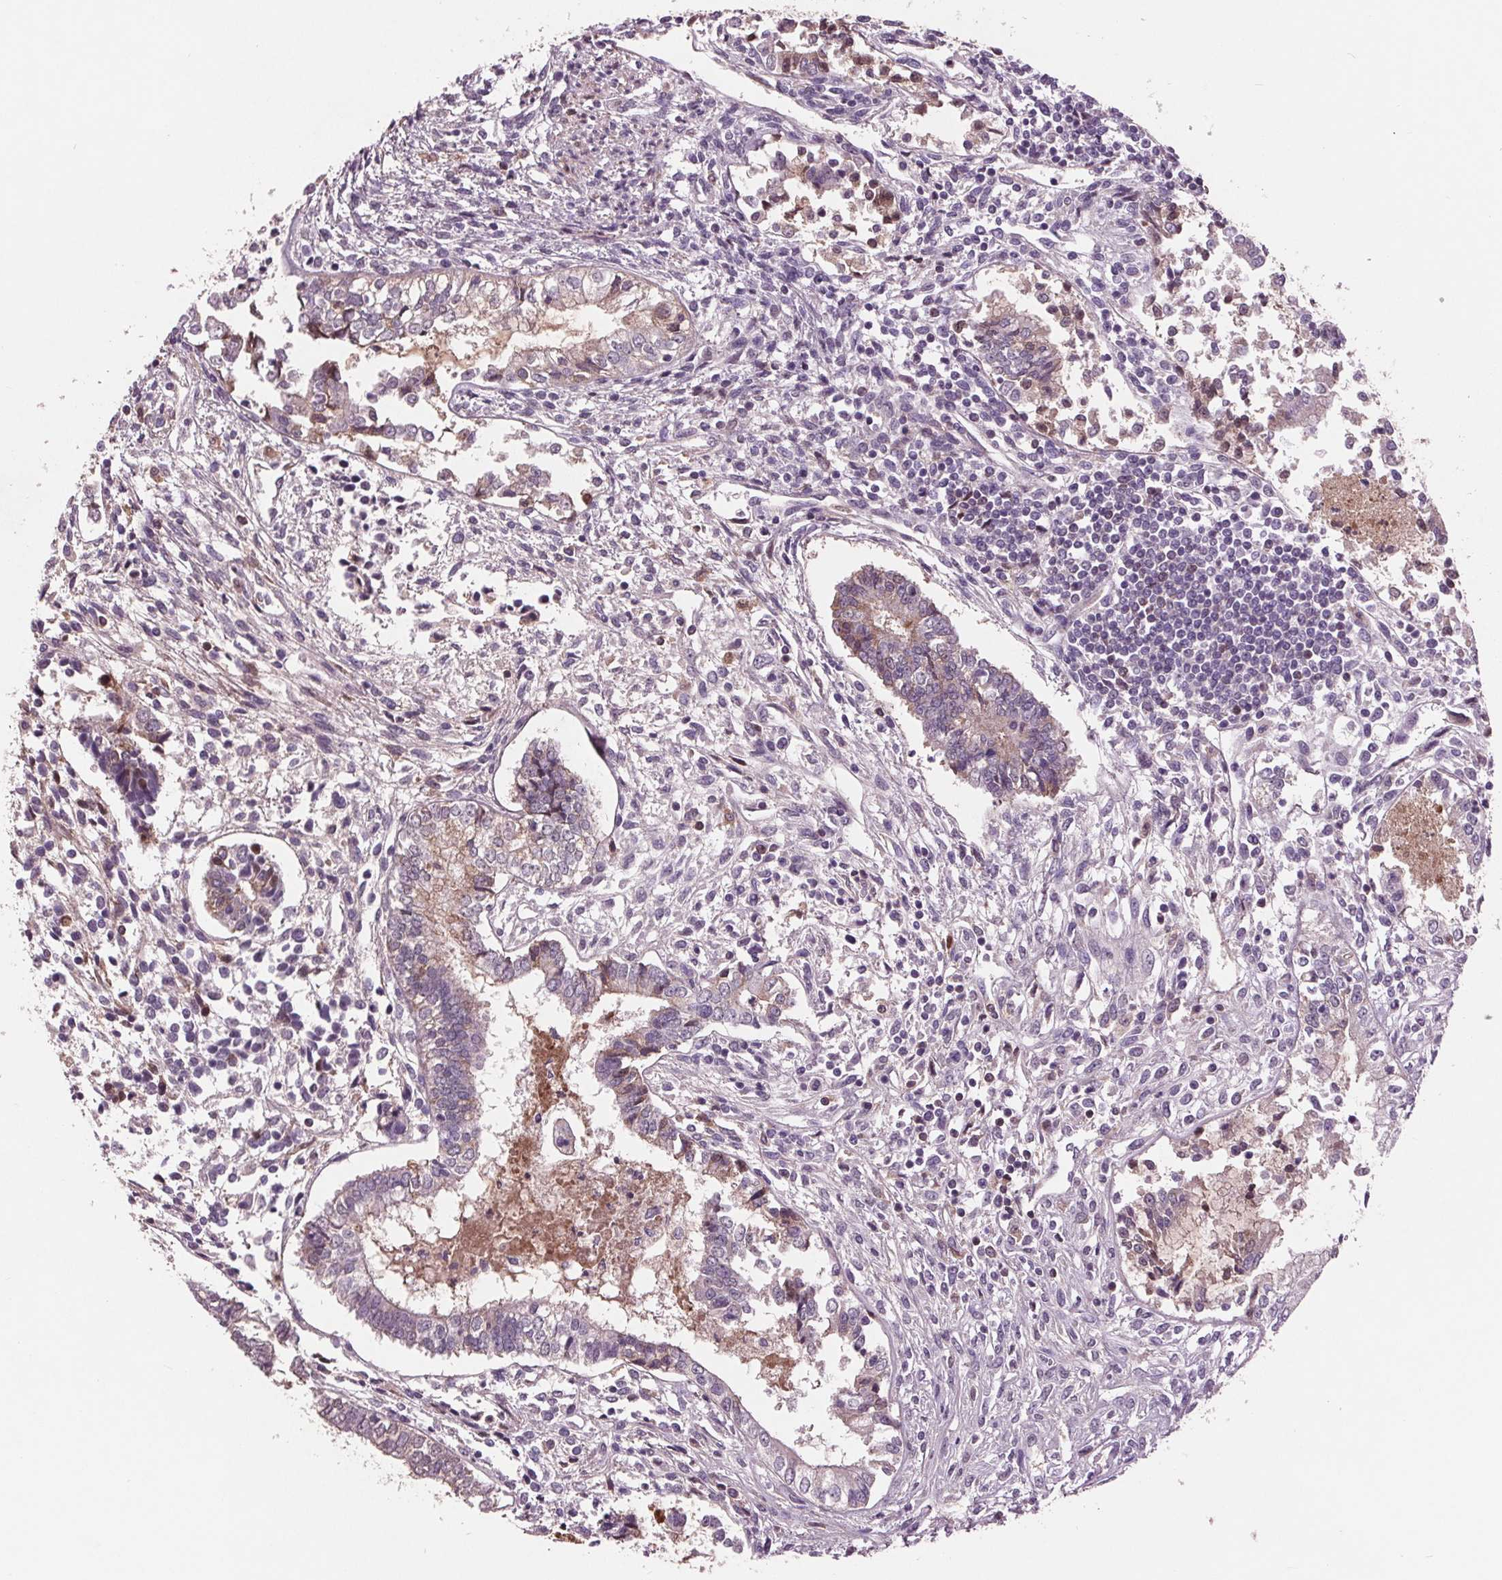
{"staining": {"intensity": "moderate", "quantity": "<25%", "location": "cytoplasmic/membranous"}, "tissue": "testis cancer", "cell_type": "Tumor cells", "image_type": "cancer", "snomed": [{"axis": "morphology", "description": "Carcinoma, Embryonal, NOS"}, {"axis": "topography", "description": "Testis"}], "caption": "Protein analysis of embryonal carcinoma (testis) tissue exhibits moderate cytoplasmic/membranous staining in approximately <25% of tumor cells.", "gene": "C6", "patient": {"sex": "male", "age": 37}}